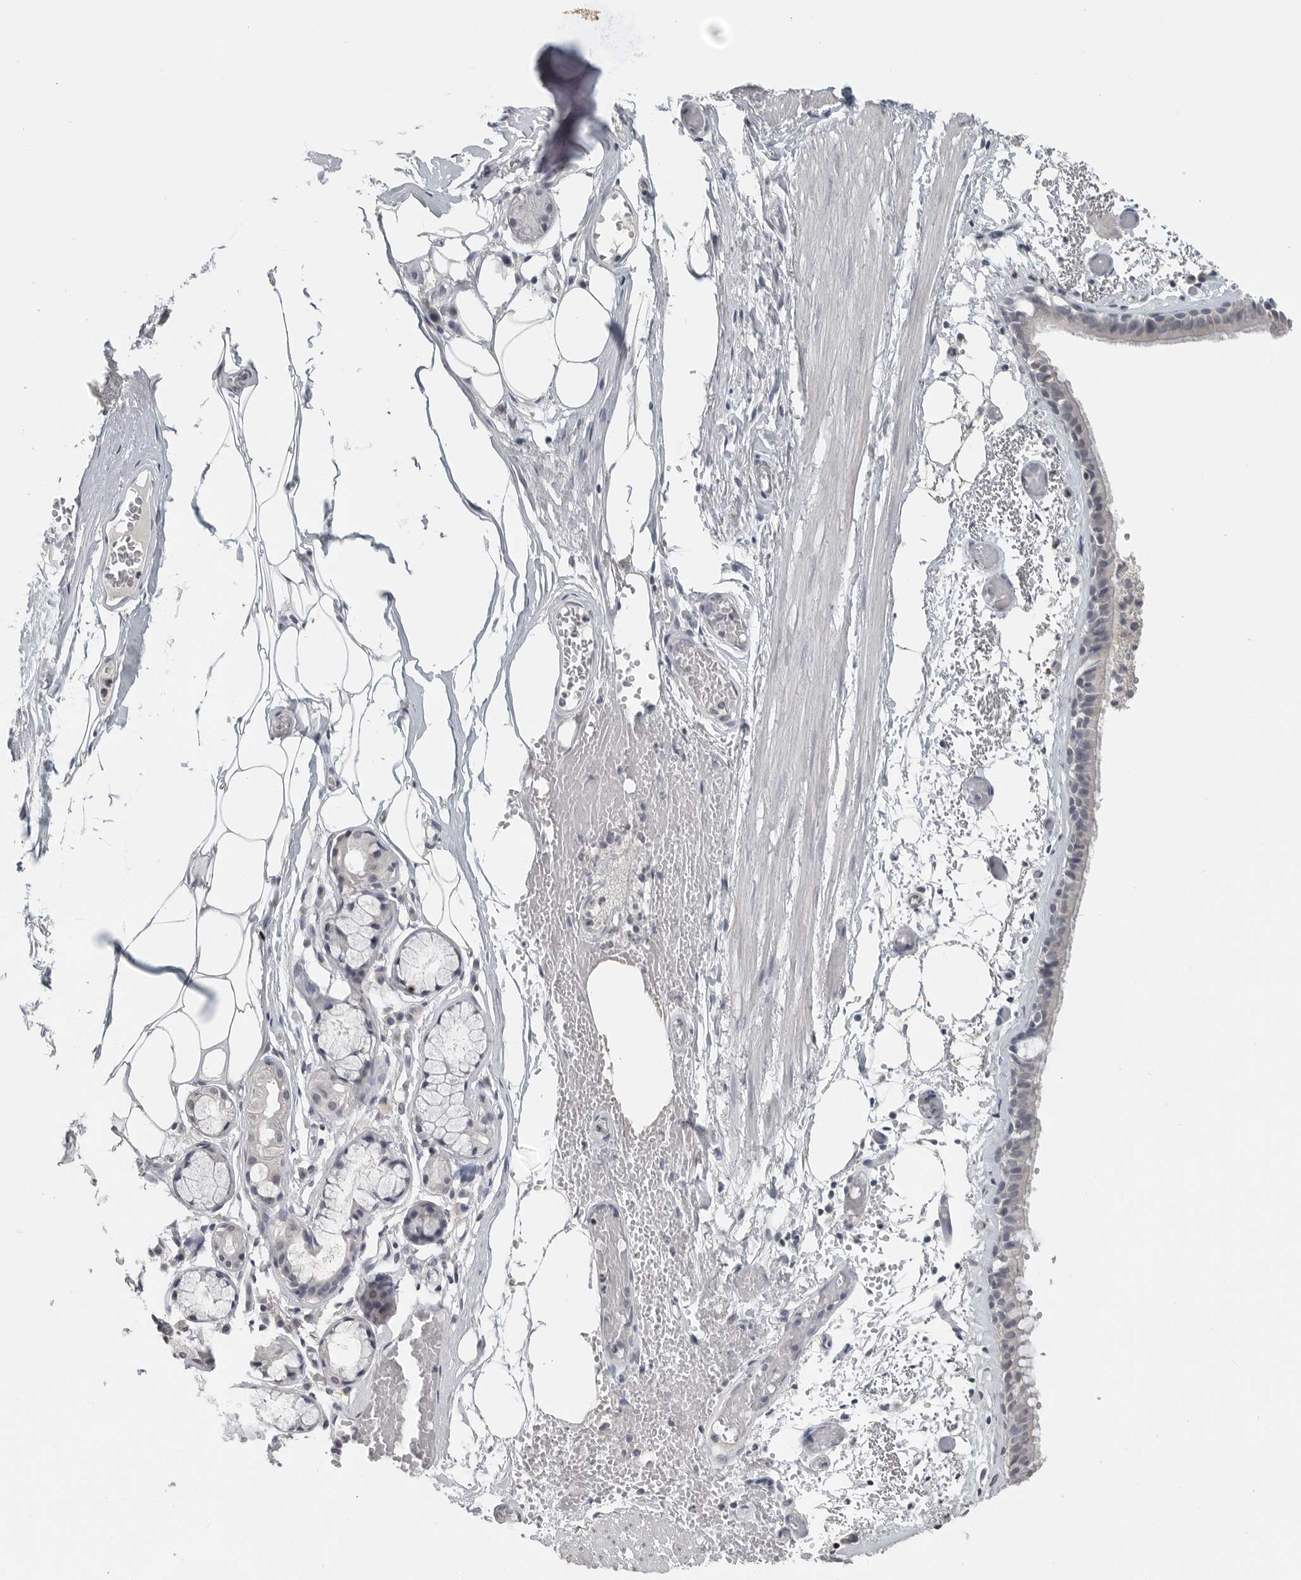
{"staining": {"intensity": "negative", "quantity": "none", "location": "none"}, "tissue": "bronchus", "cell_type": "Respiratory epithelial cells", "image_type": "normal", "snomed": [{"axis": "morphology", "description": "Normal tissue, NOS"}, {"axis": "topography", "description": "Bronchus"}, {"axis": "topography", "description": "Lung"}], "caption": "Immunohistochemical staining of unremarkable human bronchus reveals no significant positivity in respiratory epithelial cells. (DAB (3,3'-diaminobenzidine) immunohistochemistry (IHC) visualized using brightfield microscopy, high magnification).", "gene": "FOXP3", "patient": {"sex": "male", "age": 56}}